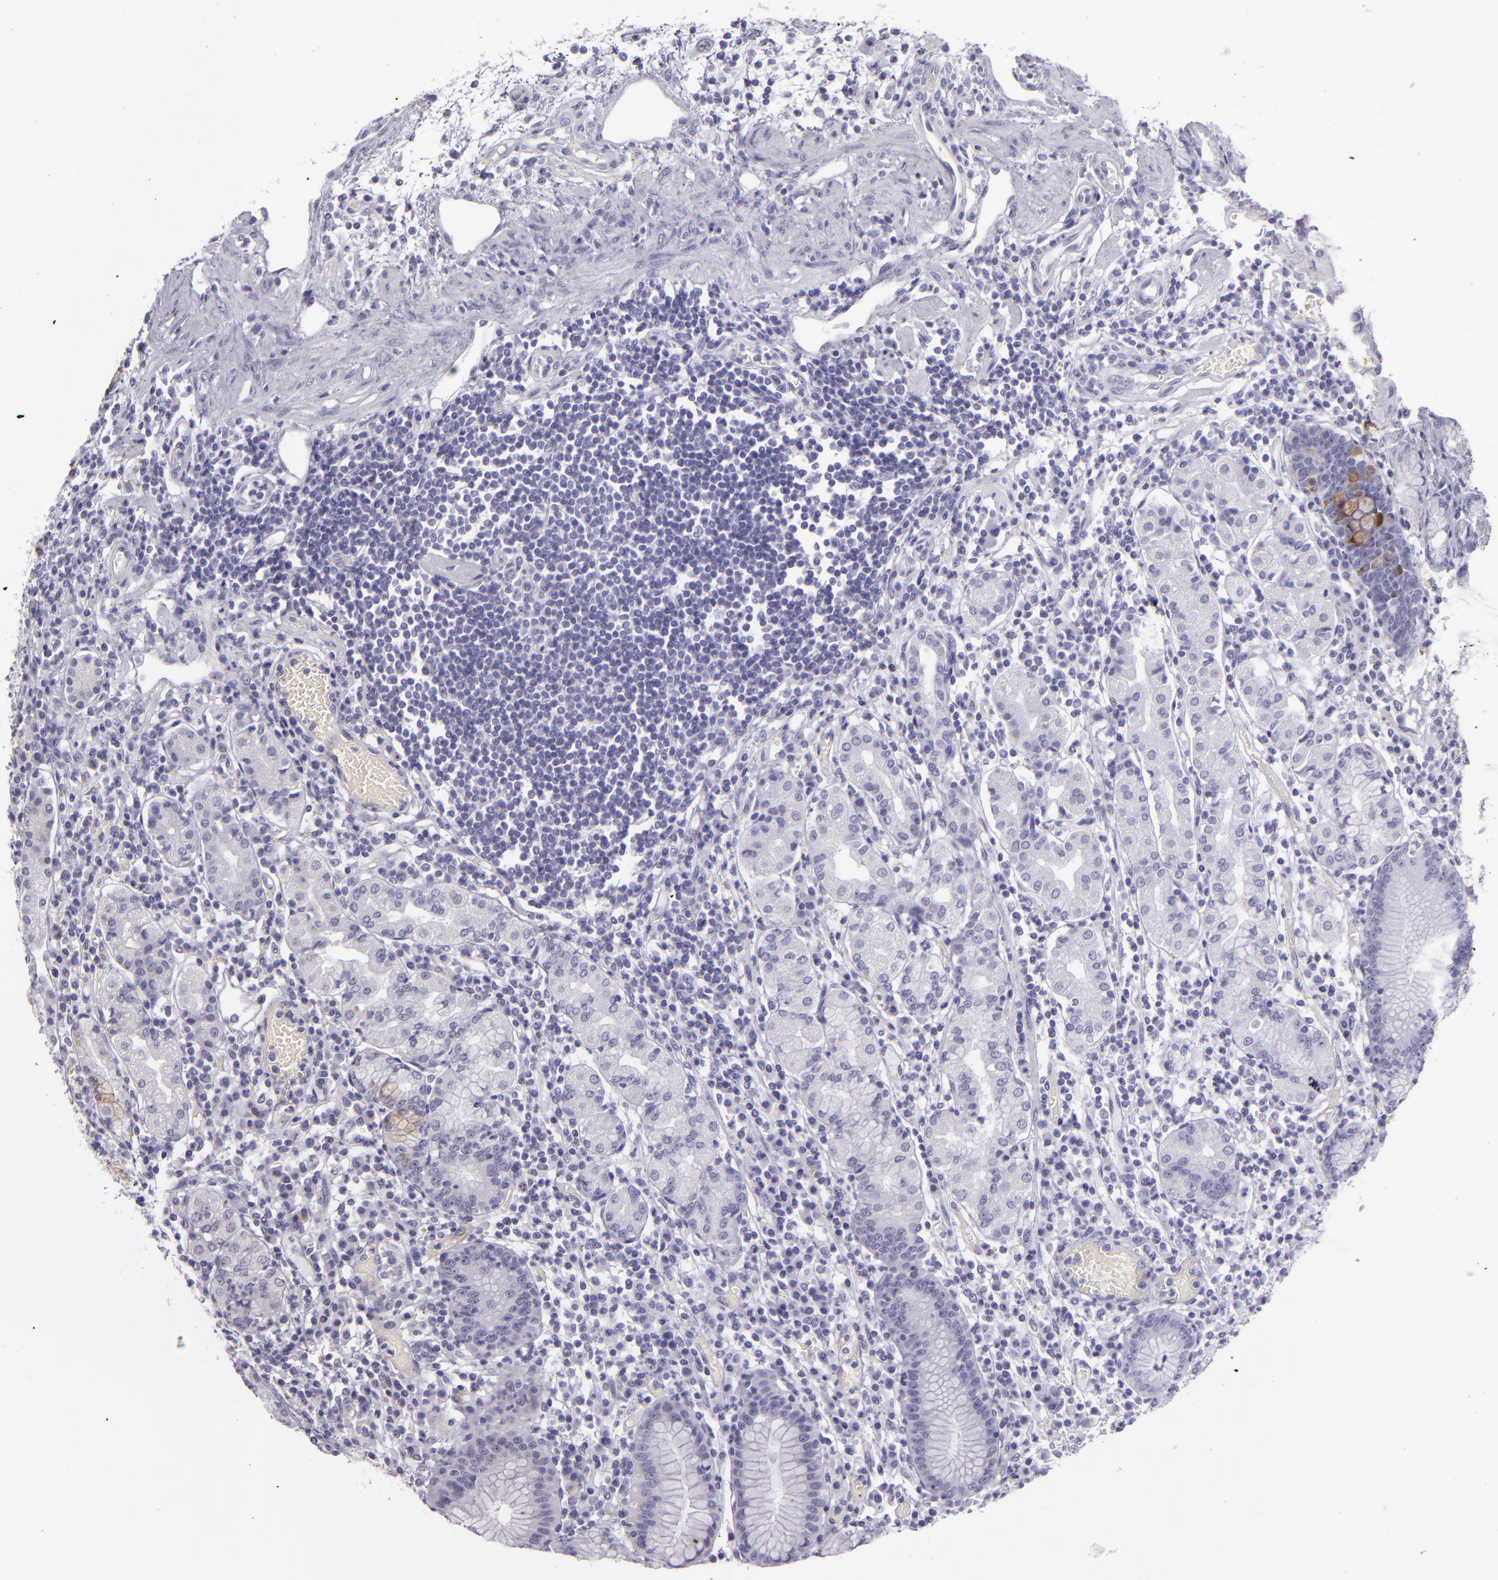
{"staining": {"intensity": "negative", "quantity": "none", "location": "none"}, "tissue": "stomach", "cell_type": "Glandular cells", "image_type": "normal", "snomed": [{"axis": "morphology", "description": "Normal tissue, NOS"}, {"axis": "topography", "description": "Stomach, lower"}], "caption": "This is an immunohistochemistry (IHC) micrograph of benign human stomach. There is no positivity in glandular cells.", "gene": "SNCB", "patient": {"sex": "female", "age": 73}}